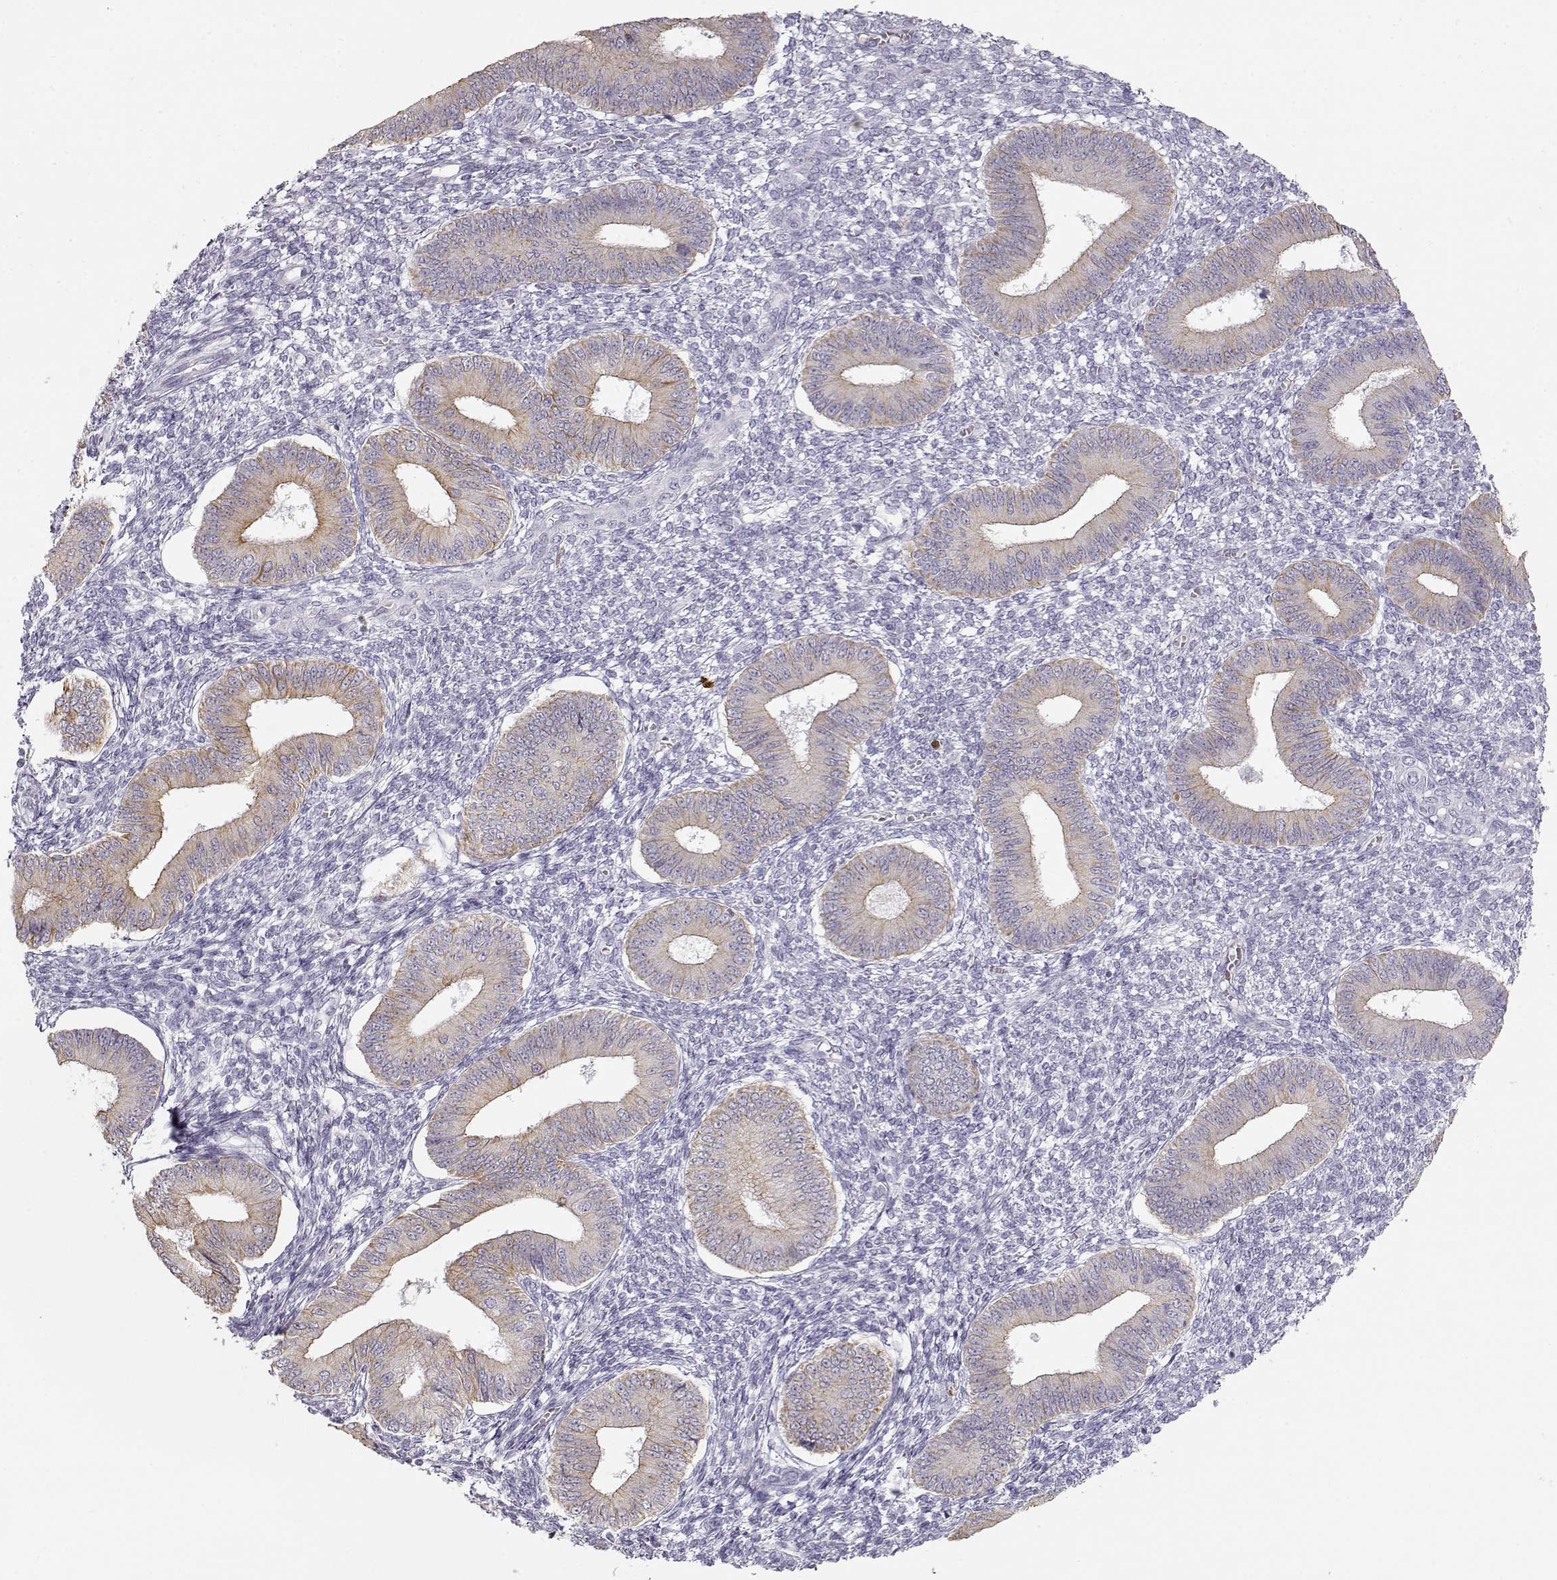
{"staining": {"intensity": "negative", "quantity": "none", "location": "none"}, "tissue": "endometrium", "cell_type": "Cells in endometrial stroma", "image_type": "normal", "snomed": [{"axis": "morphology", "description": "Normal tissue, NOS"}, {"axis": "topography", "description": "Endometrium"}], "caption": "An image of endometrium stained for a protein exhibits no brown staining in cells in endometrial stroma. Nuclei are stained in blue.", "gene": "S100B", "patient": {"sex": "female", "age": 42}}